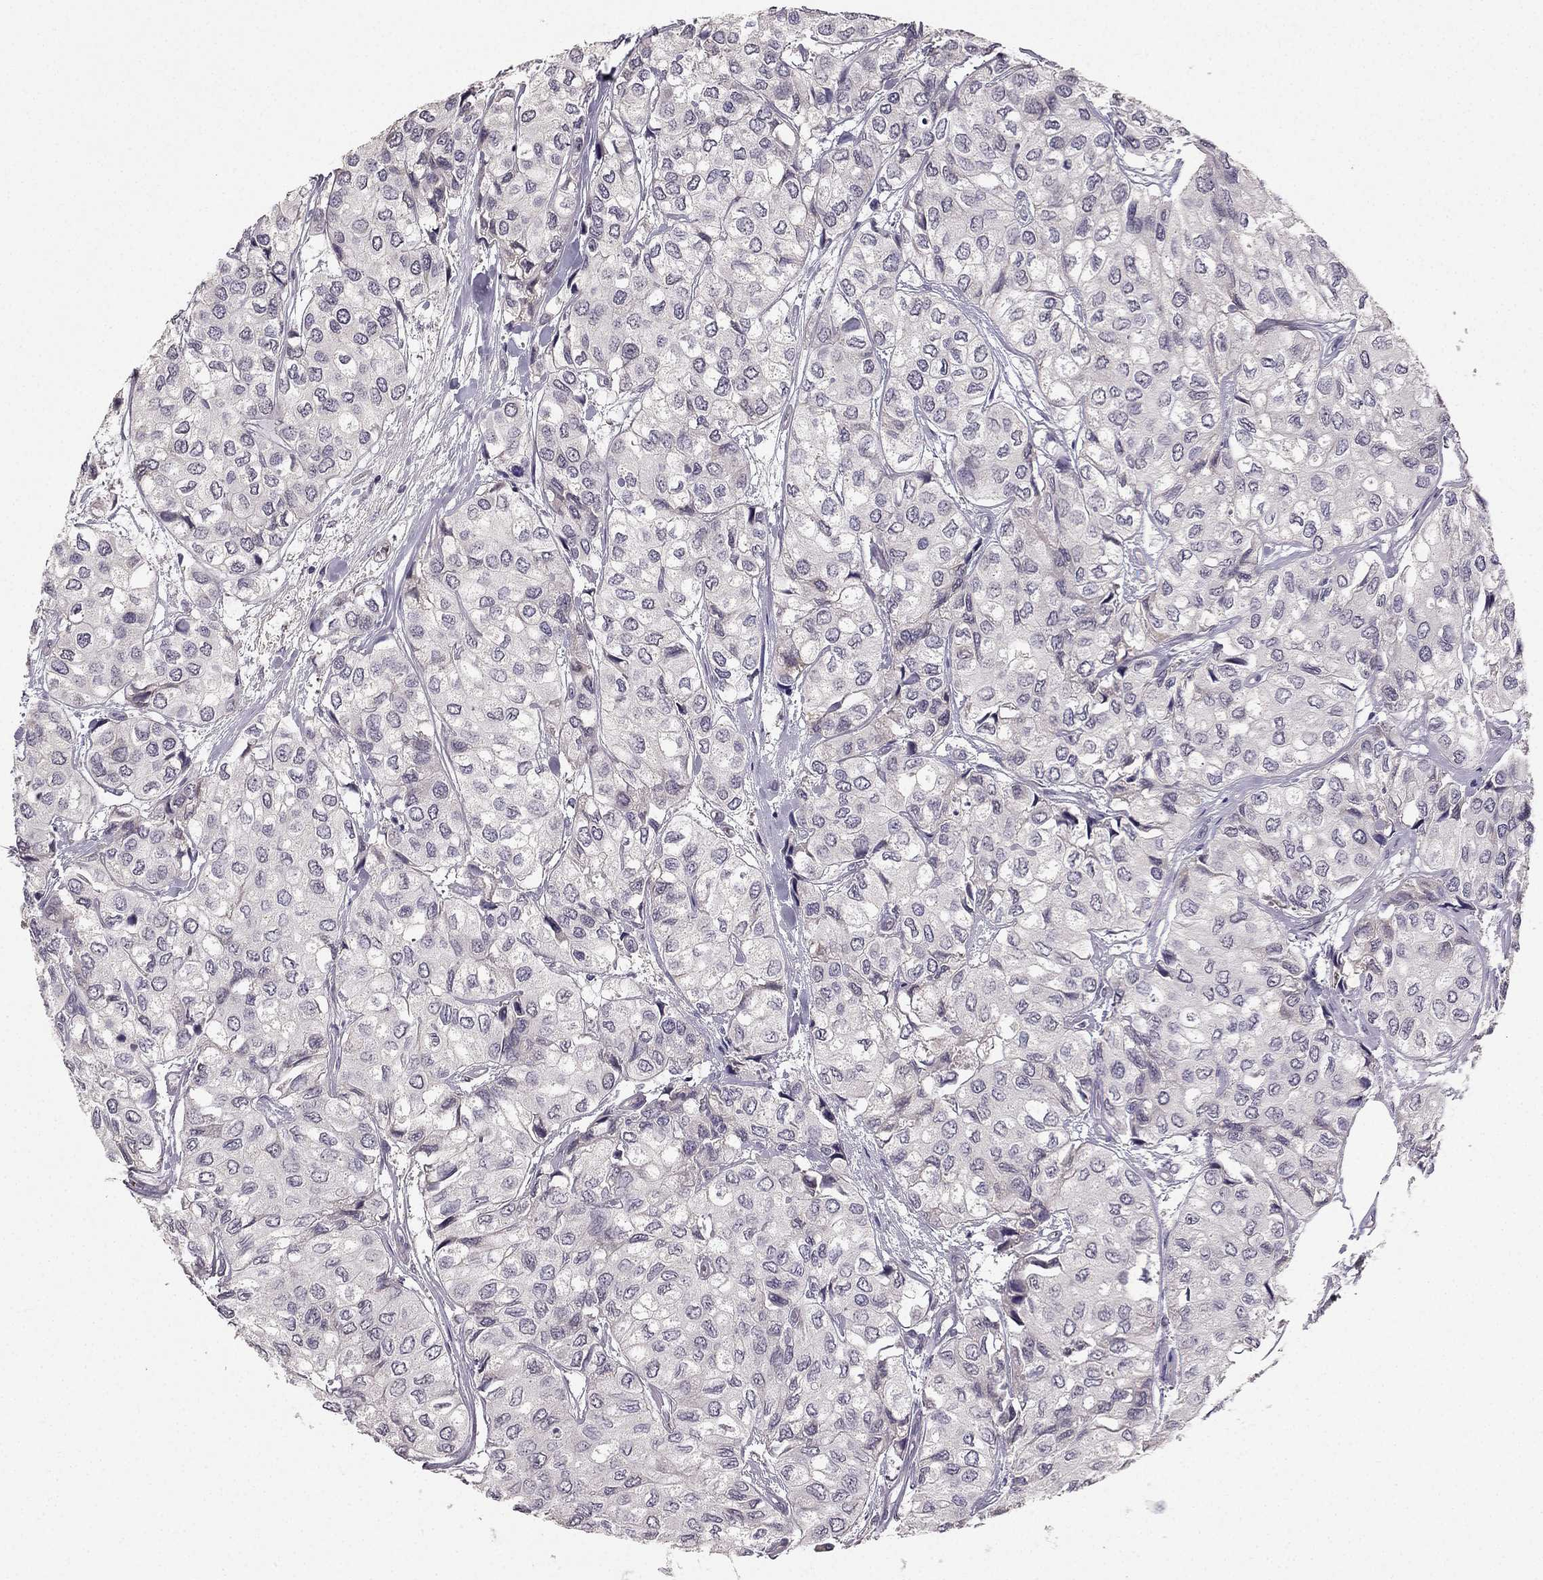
{"staining": {"intensity": "negative", "quantity": "none", "location": "none"}, "tissue": "urothelial cancer", "cell_type": "Tumor cells", "image_type": "cancer", "snomed": [{"axis": "morphology", "description": "Urothelial carcinoma, High grade"}, {"axis": "topography", "description": "Urinary bladder"}], "caption": "Micrograph shows no significant protein expression in tumor cells of high-grade urothelial carcinoma.", "gene": "TSPYL5", "patient": {"sex": "male", "age": 73}}